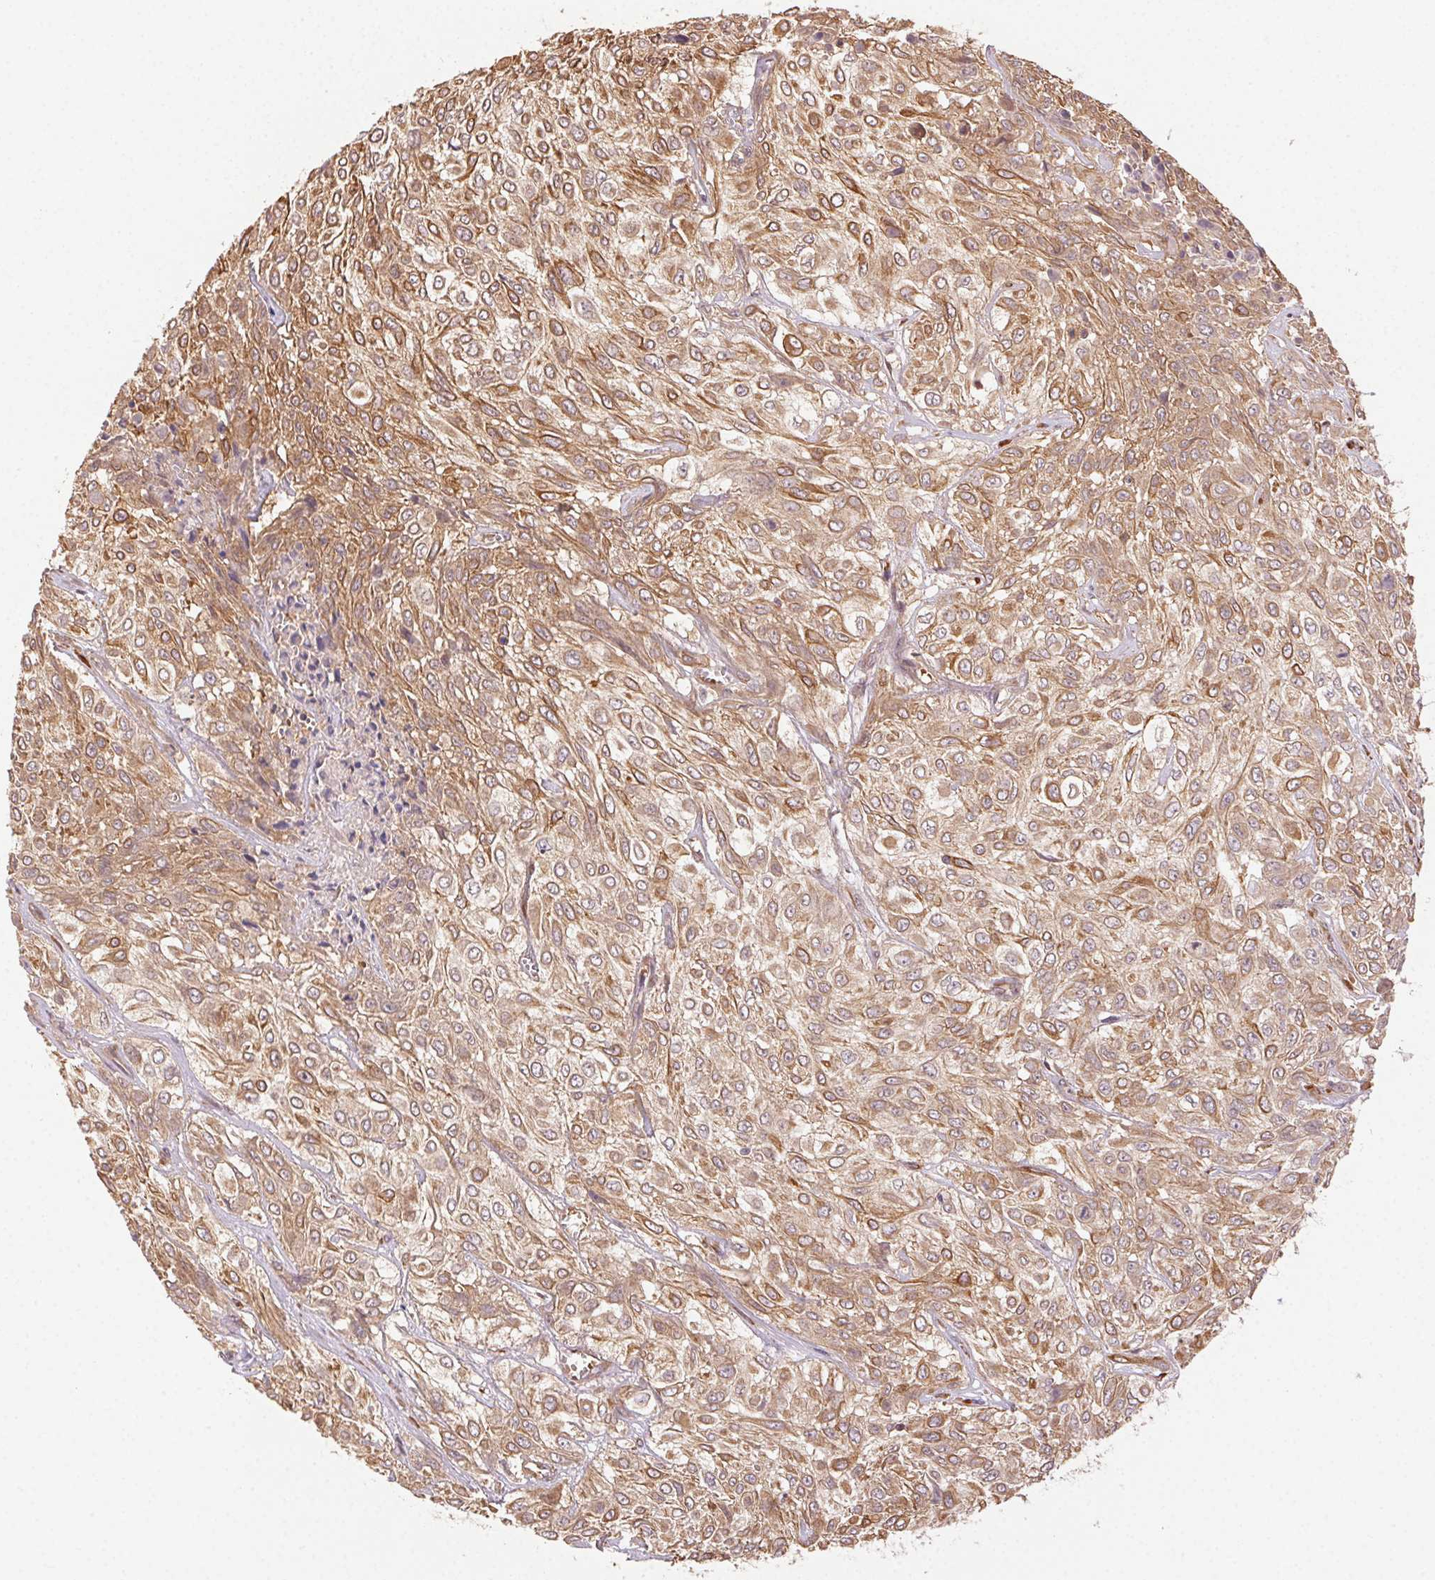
{"staining": {"intensity": "moderate", "quantity": ">75%", "location": "cytoplasmic/membranous"}, "tissue": "urothelial cancer", "cell_type": "Tumor cells", "image_type": "cancer", "snomed": [{"axis": "morphology", "description": "Urothelial carcinoma, High grade"}, {"axis": "topography", "description": "Urinary bladder"}], "caption": "IHC (DAB (3,3'-diaminobenzidine)) staining of urothelial cancer reveals moderate cytoplasmic/membranous protein expression in about >75% of tumor cells. Nuclei are stained in blue.", "gene": "KLHL15", "patient": {"sex": "male", "age": 57}}